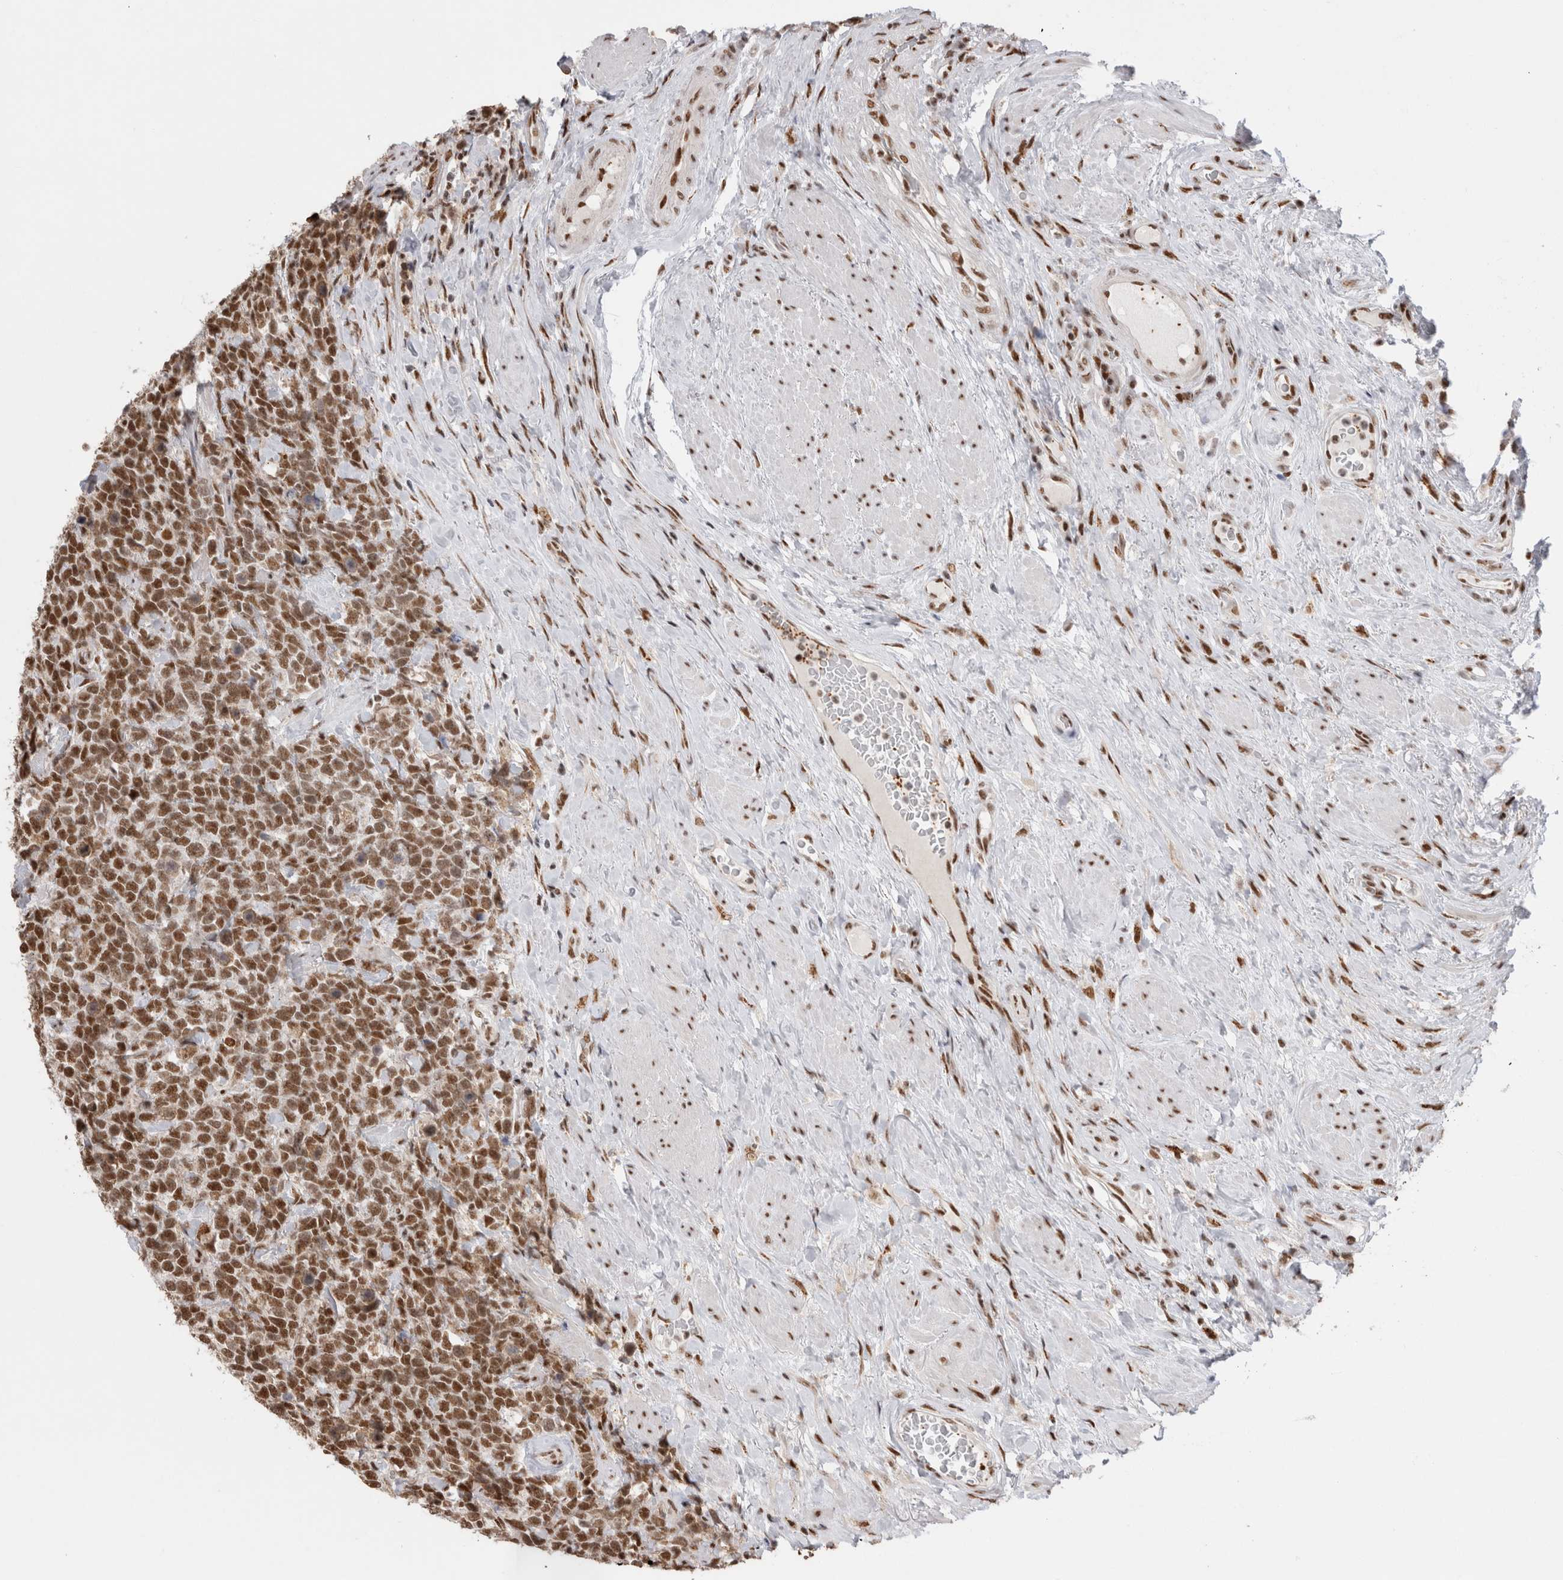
{"staining": {"intensity": "strong", "quantity": ">75%", "location": "nuclear"}, "tissue": "urothelial cancer", "cell_type": "Tumor cells", "image_type": "cancer", "snomed": [{"axis": "morphology", "description": "Urothelial carcinoma, High grade"}, {"axis": "topography", "description": "Urinary bladder"}], "caption": "Tumor cells demonstrate strong nuclear expression in approximately >75% of cells in urothelial carcinoma (high-grade).", "gene": "EYA2", "patient": {"sex": "female", "age": 82}}